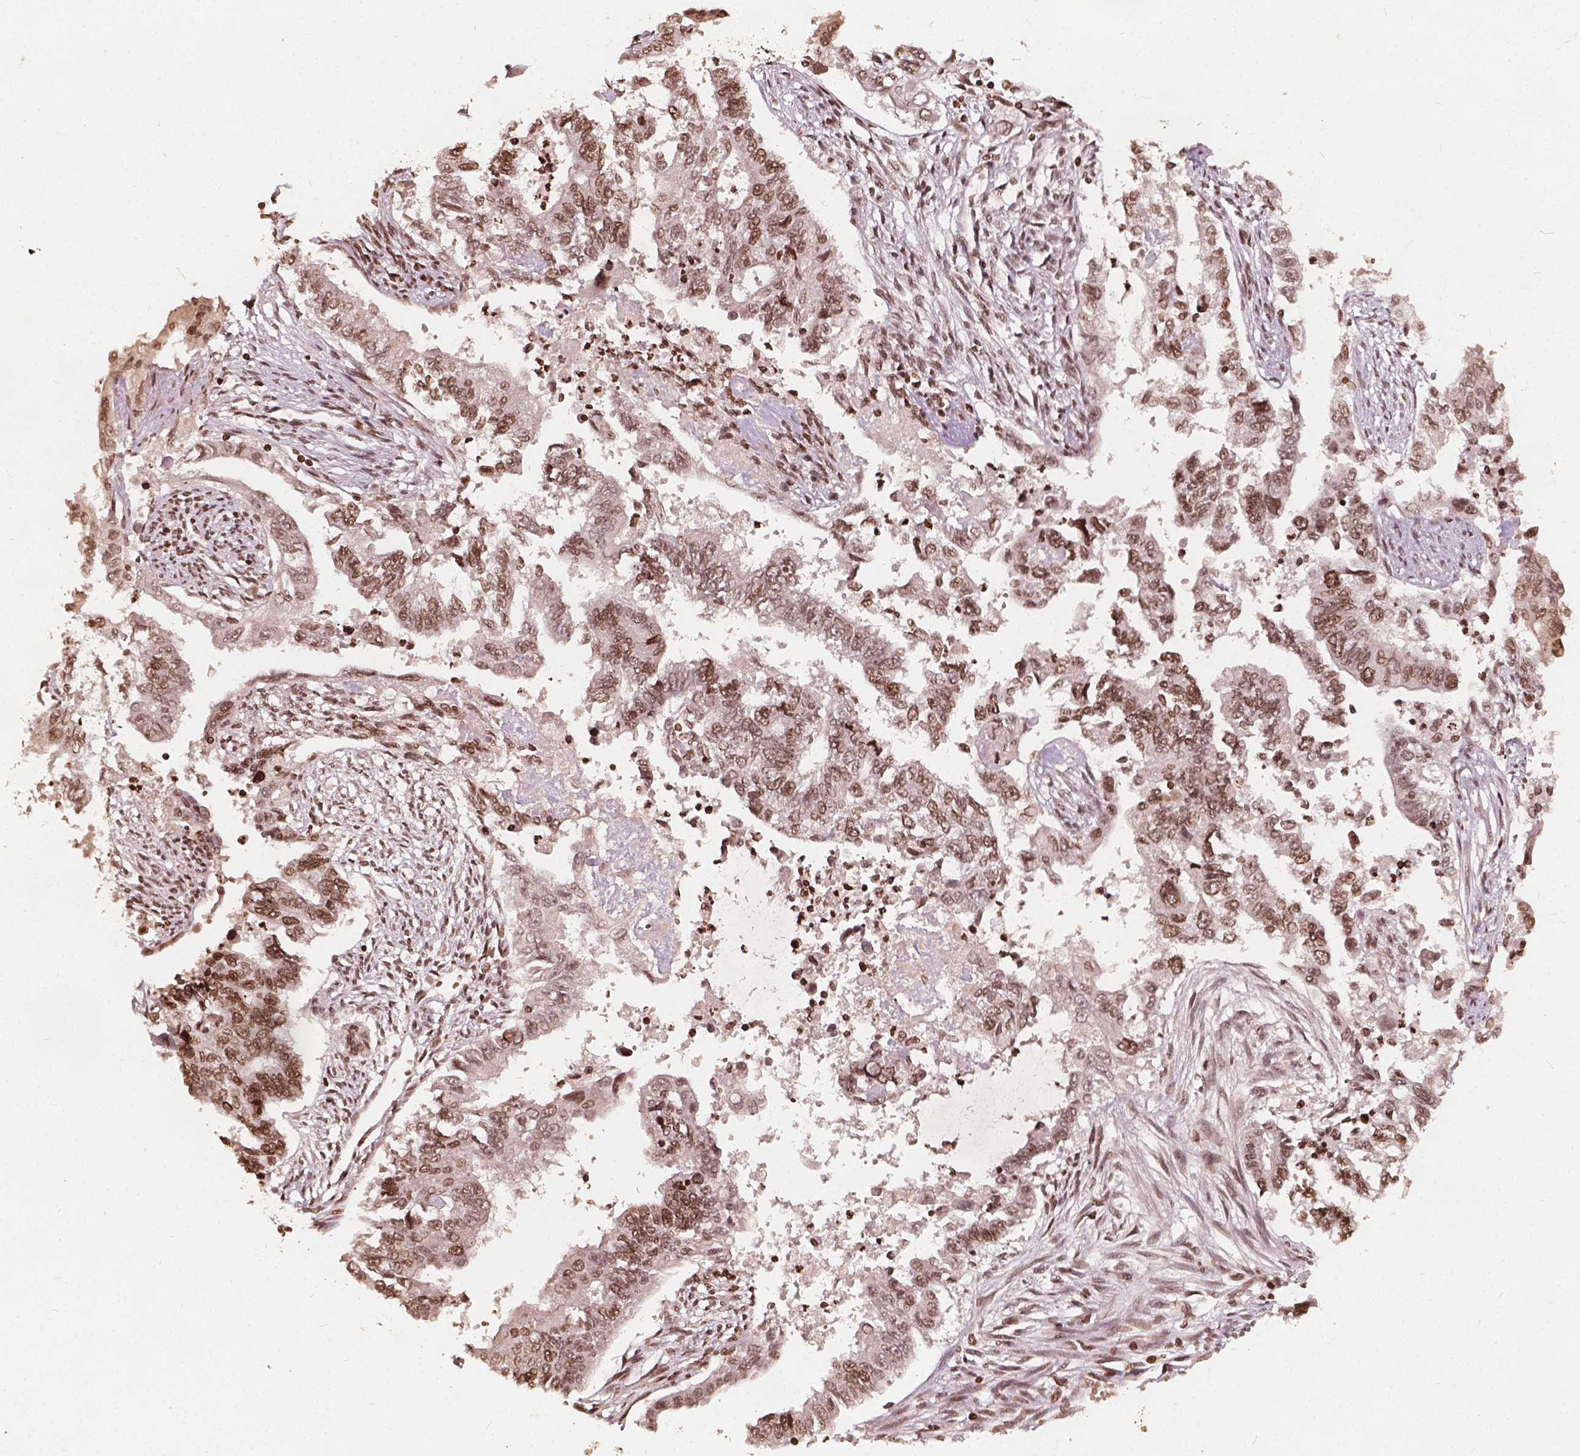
{"staining": {"intensity": "moderate", "quantity": ">75%", "location": "nuclear"}, "tissue": "endometrial cancer", "cell_type": "Tumor cells", "image_type": "cancer", "snomed": [{"axis": "morphology", "description": "Adenocarcinoma, NOS"}, {"axis": "topography", "description": "Uterus"}], "caption": "Endometrial cancer (adenocarcinoma) was stained to show a protein in brown. There is medium levels of moderate nuclear expression in about >75% of tumor cells.", "gene": "H3C14", "patient": {"sex": "female", "age": 59}}